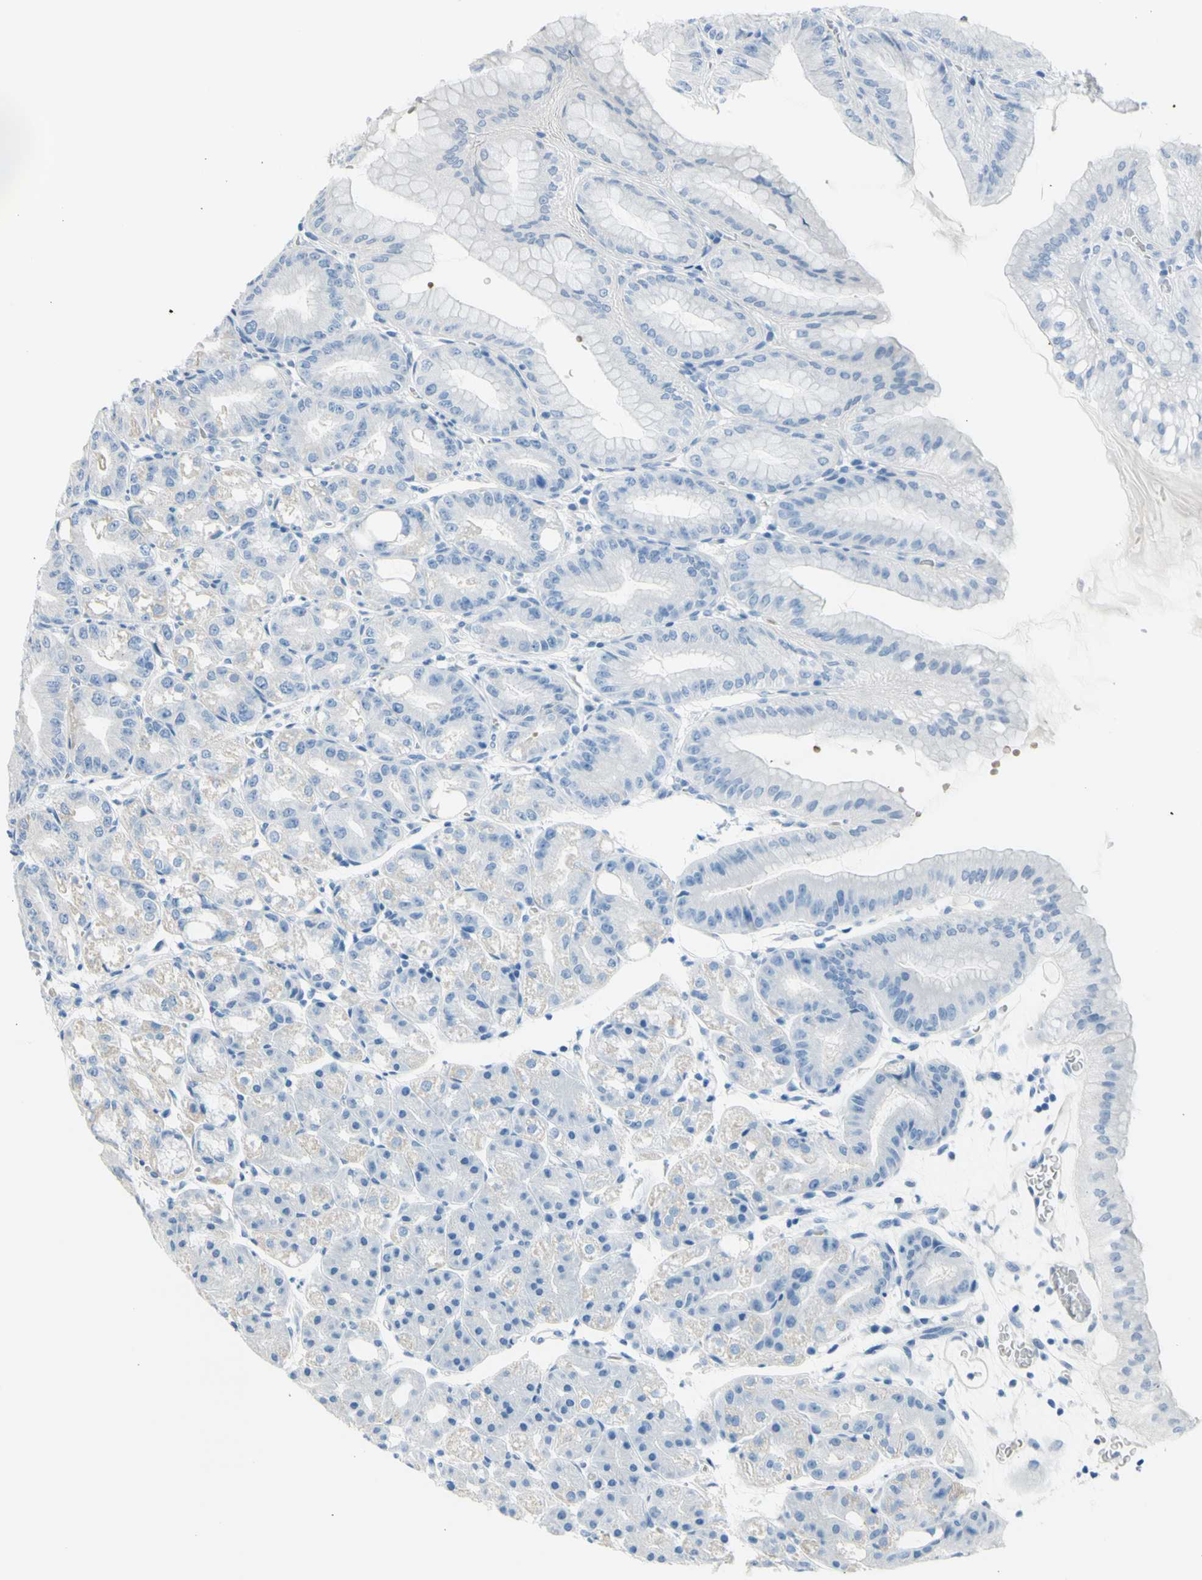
{"staining": {"intensity": "weak", "quantity": "<25%", "location": "cytoplasmic/membranous"}, "tissue": "stomach", "cell_type": "Glandular cells", "image_type": "normal", "snomed": [{"axis": "morphology", "description": "Normal tissue, NOS"}, {"axis": "topography", "description": "Stomach, lower"}], "caption": "Benign stomach was stained to show a protein in brown. There is no significant staining in glandular cells. (Stains: DAB (3,3'-diaminobenzidine) immunohistochemistry (IHC) with hematoxylin counter stain, Microscopy: brightfield microscopy at high magnification).", "gene": "ZNF184", "patient": {"sex": "male", "age": 71}}